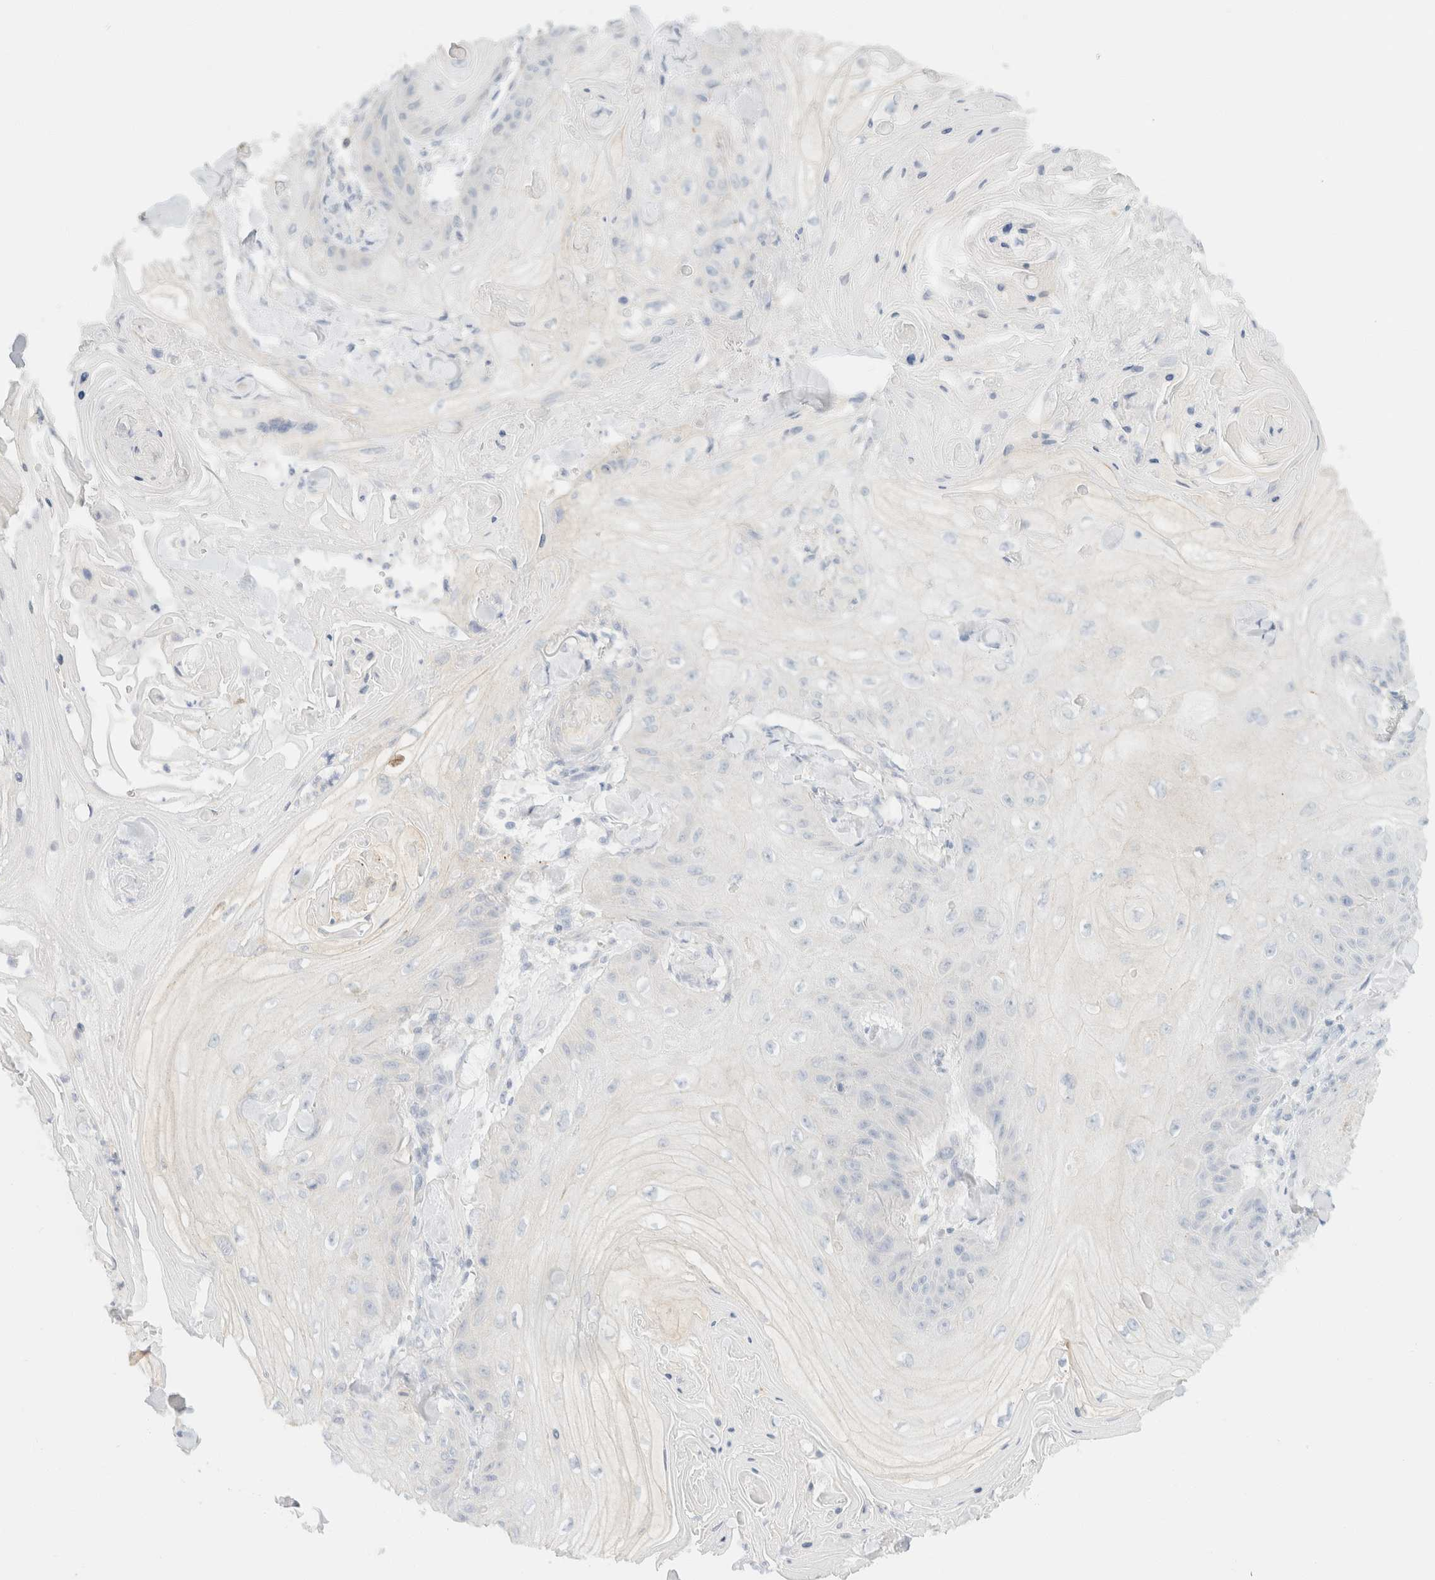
{"staining": {"intensity": "negative", "quantity": "none", "location": "none"}, "tissue": "skin cancer", "cell_type": "Tumor cells", "image_type": "cancer", "snomed": [{"axis": "morphology", "description": "Squamous cell carcinoma, NOS"}, {"axis": "topography", "description": "Skin"}], "caption": "High power microscopy histopathology image of an immunohistochemistry (IHC) histopathology image of squamous cell carcinoma (skin), revealing no significant positivity in tumor cells.", "gene": "SH3GLB2", "patient": {"sex": "male", "age": 74}}